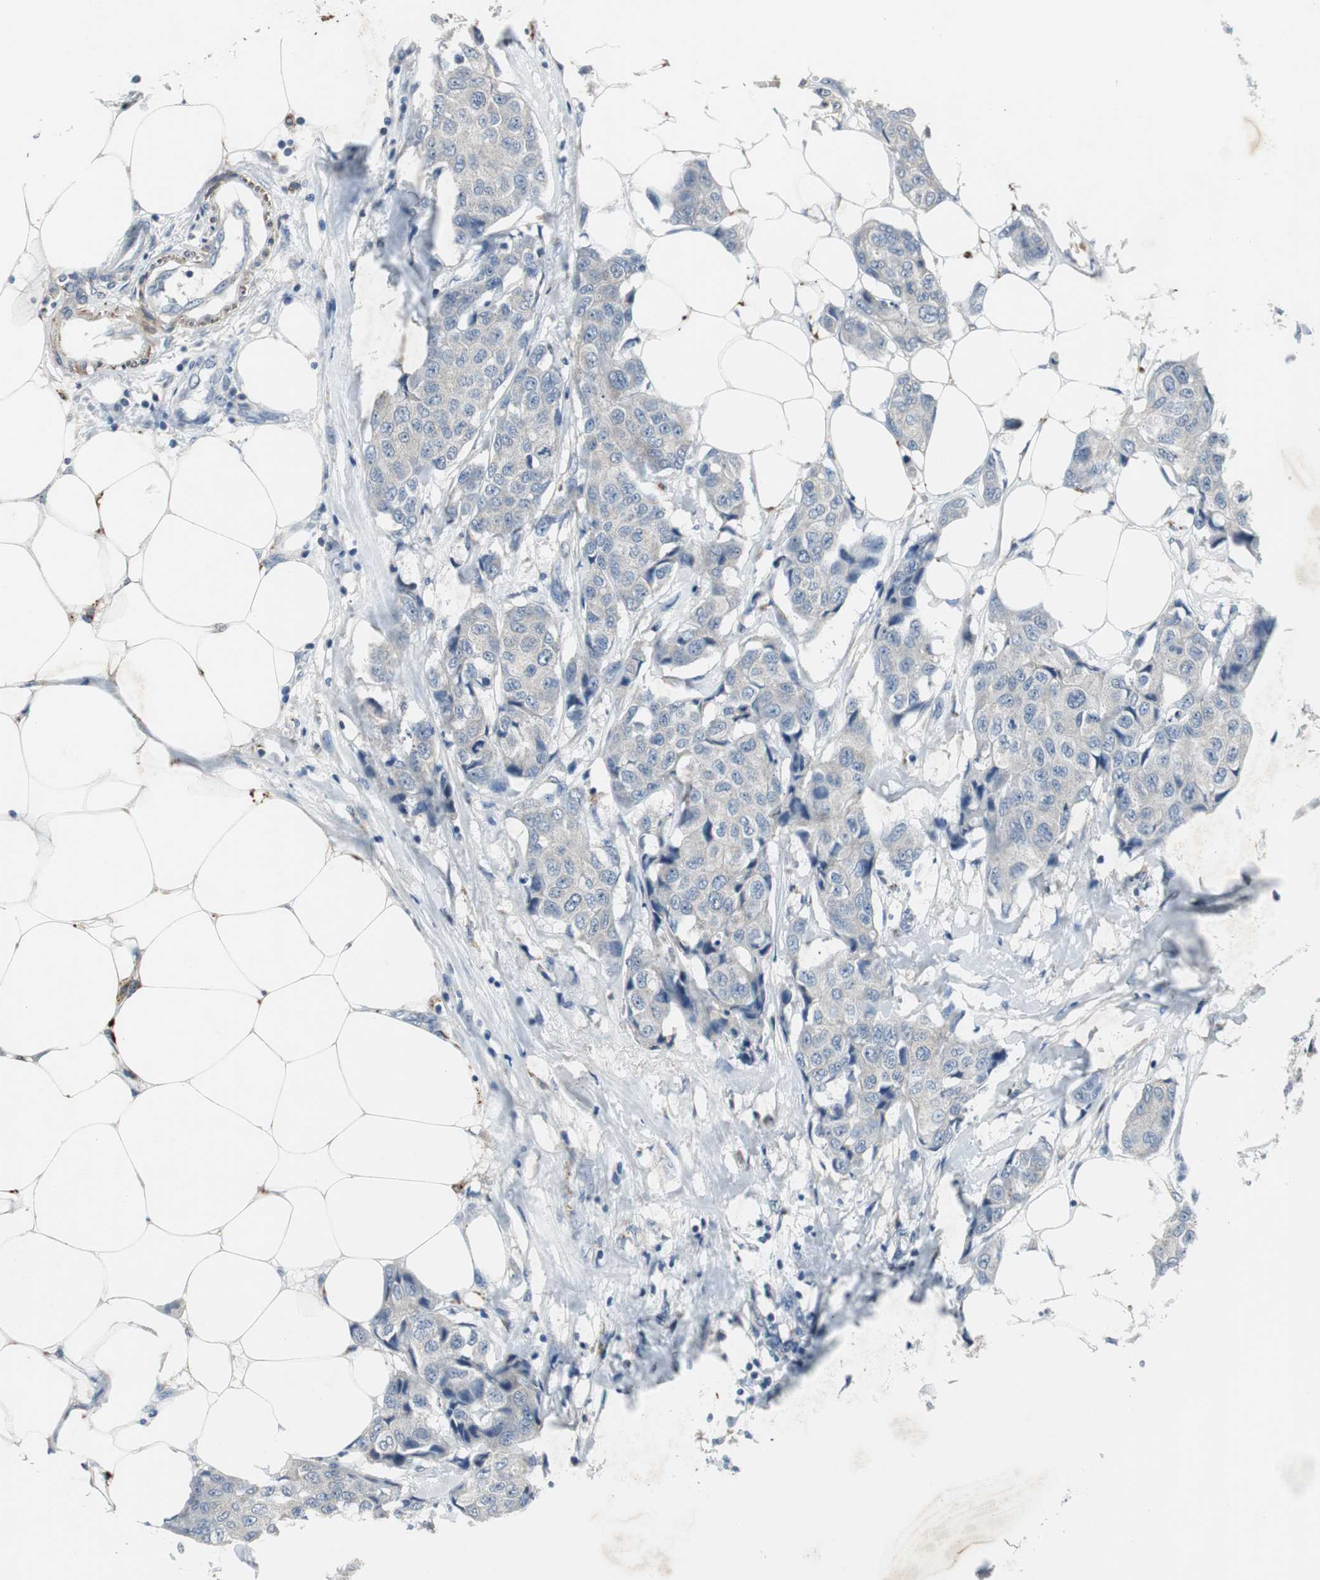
{"staining": {"intensity": "negative", "quantity": "none", "location": "none"}, "tissue": "breast cancer", "cell_type": "Tumor cells", "image_type": "cancer", "snomed": [{"axis": "morphology", "description": "Duct carcinoma"}, {"axis": "topography", "description": "Breast"}], "caption": "DAB (3,3'-diaminobenzidine) immunohistochemical staining of breast cancer displays no significant expression in tumor cells.", "gene": "PCYT1B", "patient": {"sex": "female", "age": 80}}